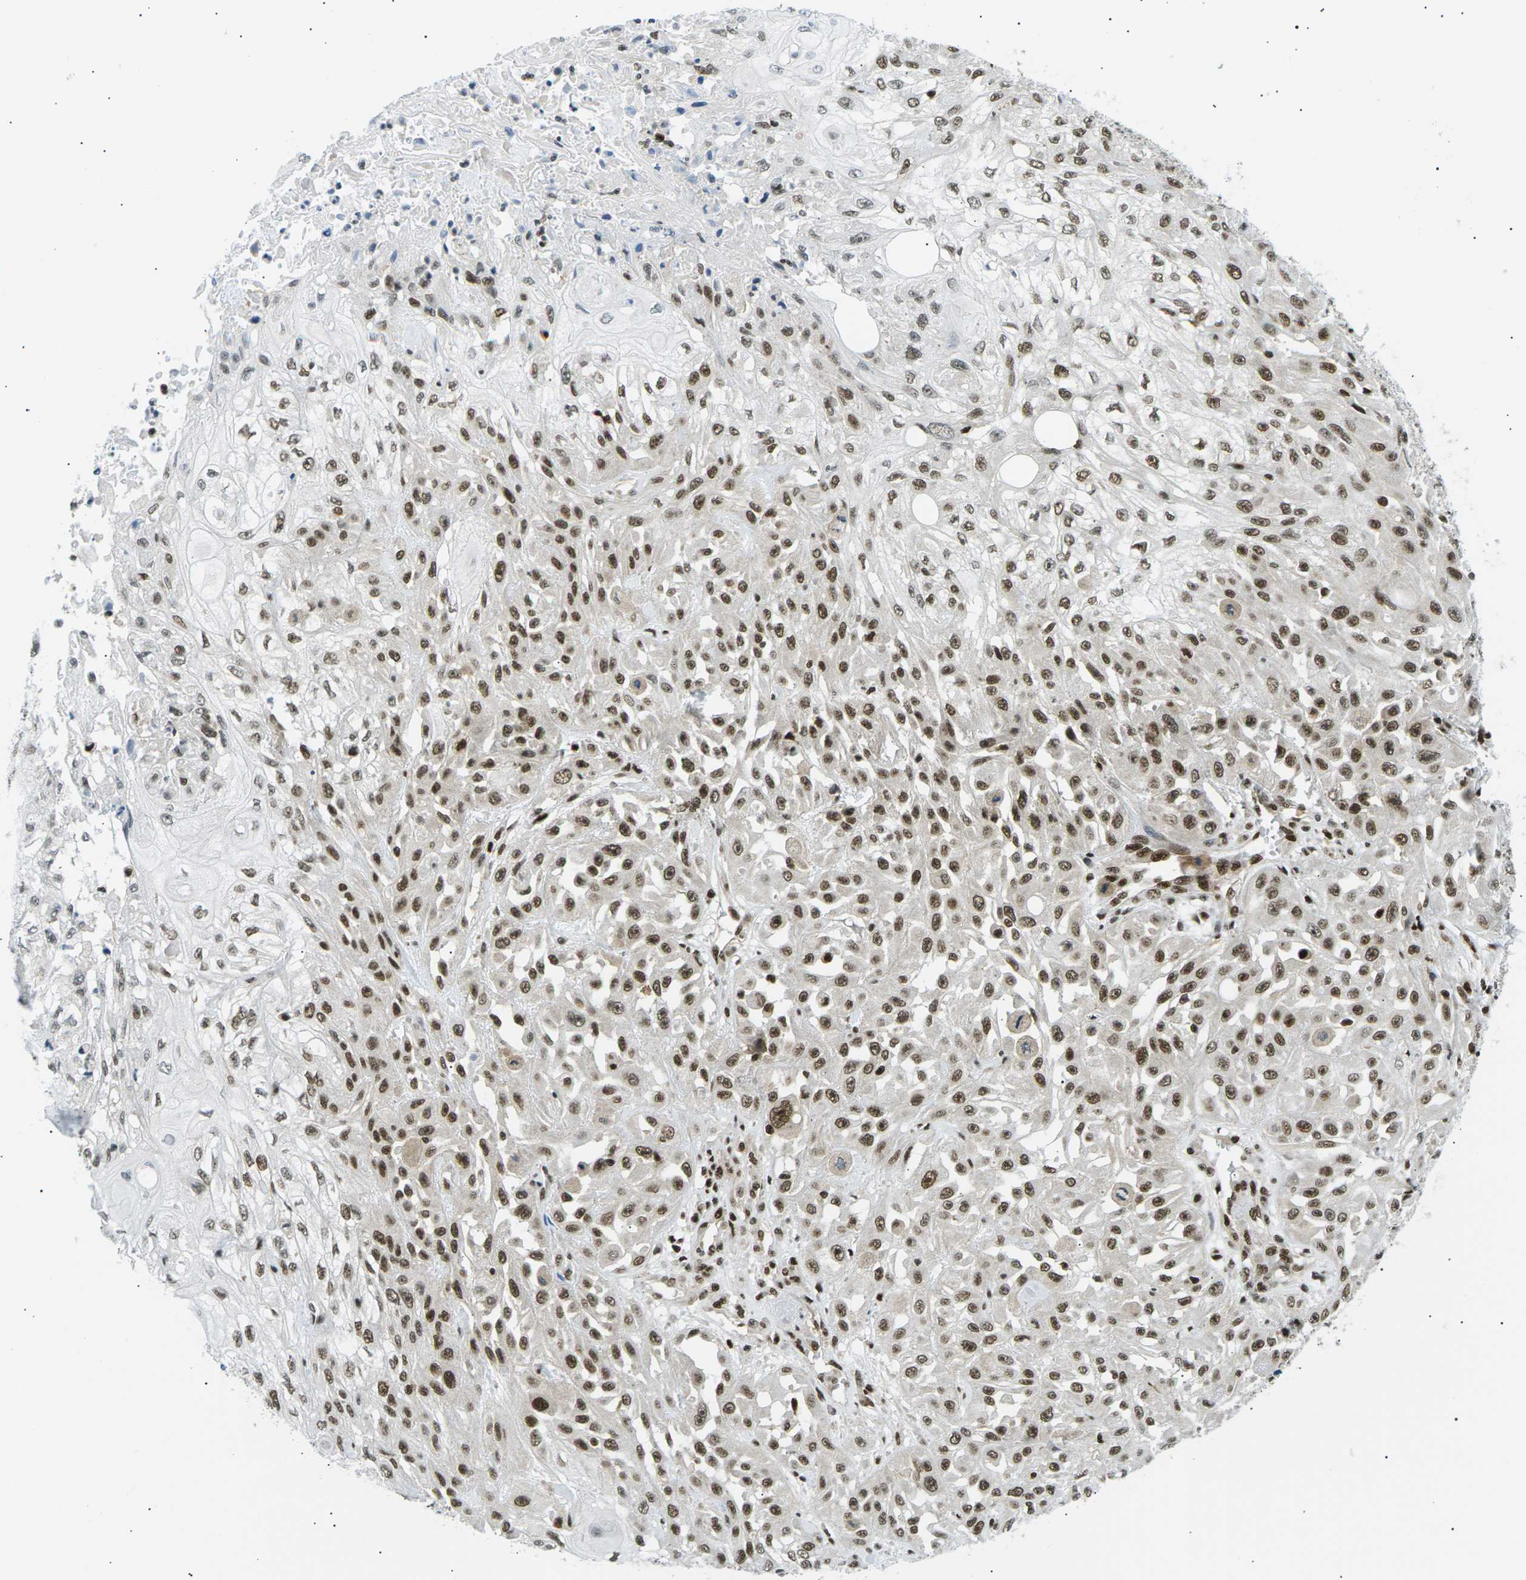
{"staining": {"intensity": "strong", "quantity": ">75%", "location": "nuclear"}, "tissue": "skin cancer", "cell_type": "Tumor cells", "image_type": "cancer", "snomed": [{"axis": "morphology", "description": "Squamous cell carcinoma, NOS"}, {"axis": "morphology", "description": "Squamous cell carcinoma, metastatic, NOS"}, {"axis": "topography", "description": "Skin"}, {"axis": "topography", "description": "Lymph node"}], "caption": "Brown immunohistochemical staining in human skin squamous cell carcinoma exhibits strong nuclear expression in about >75% of tumor cells.", "gene": "RPA2", "patient": {"sex": "male", "age": 75}}